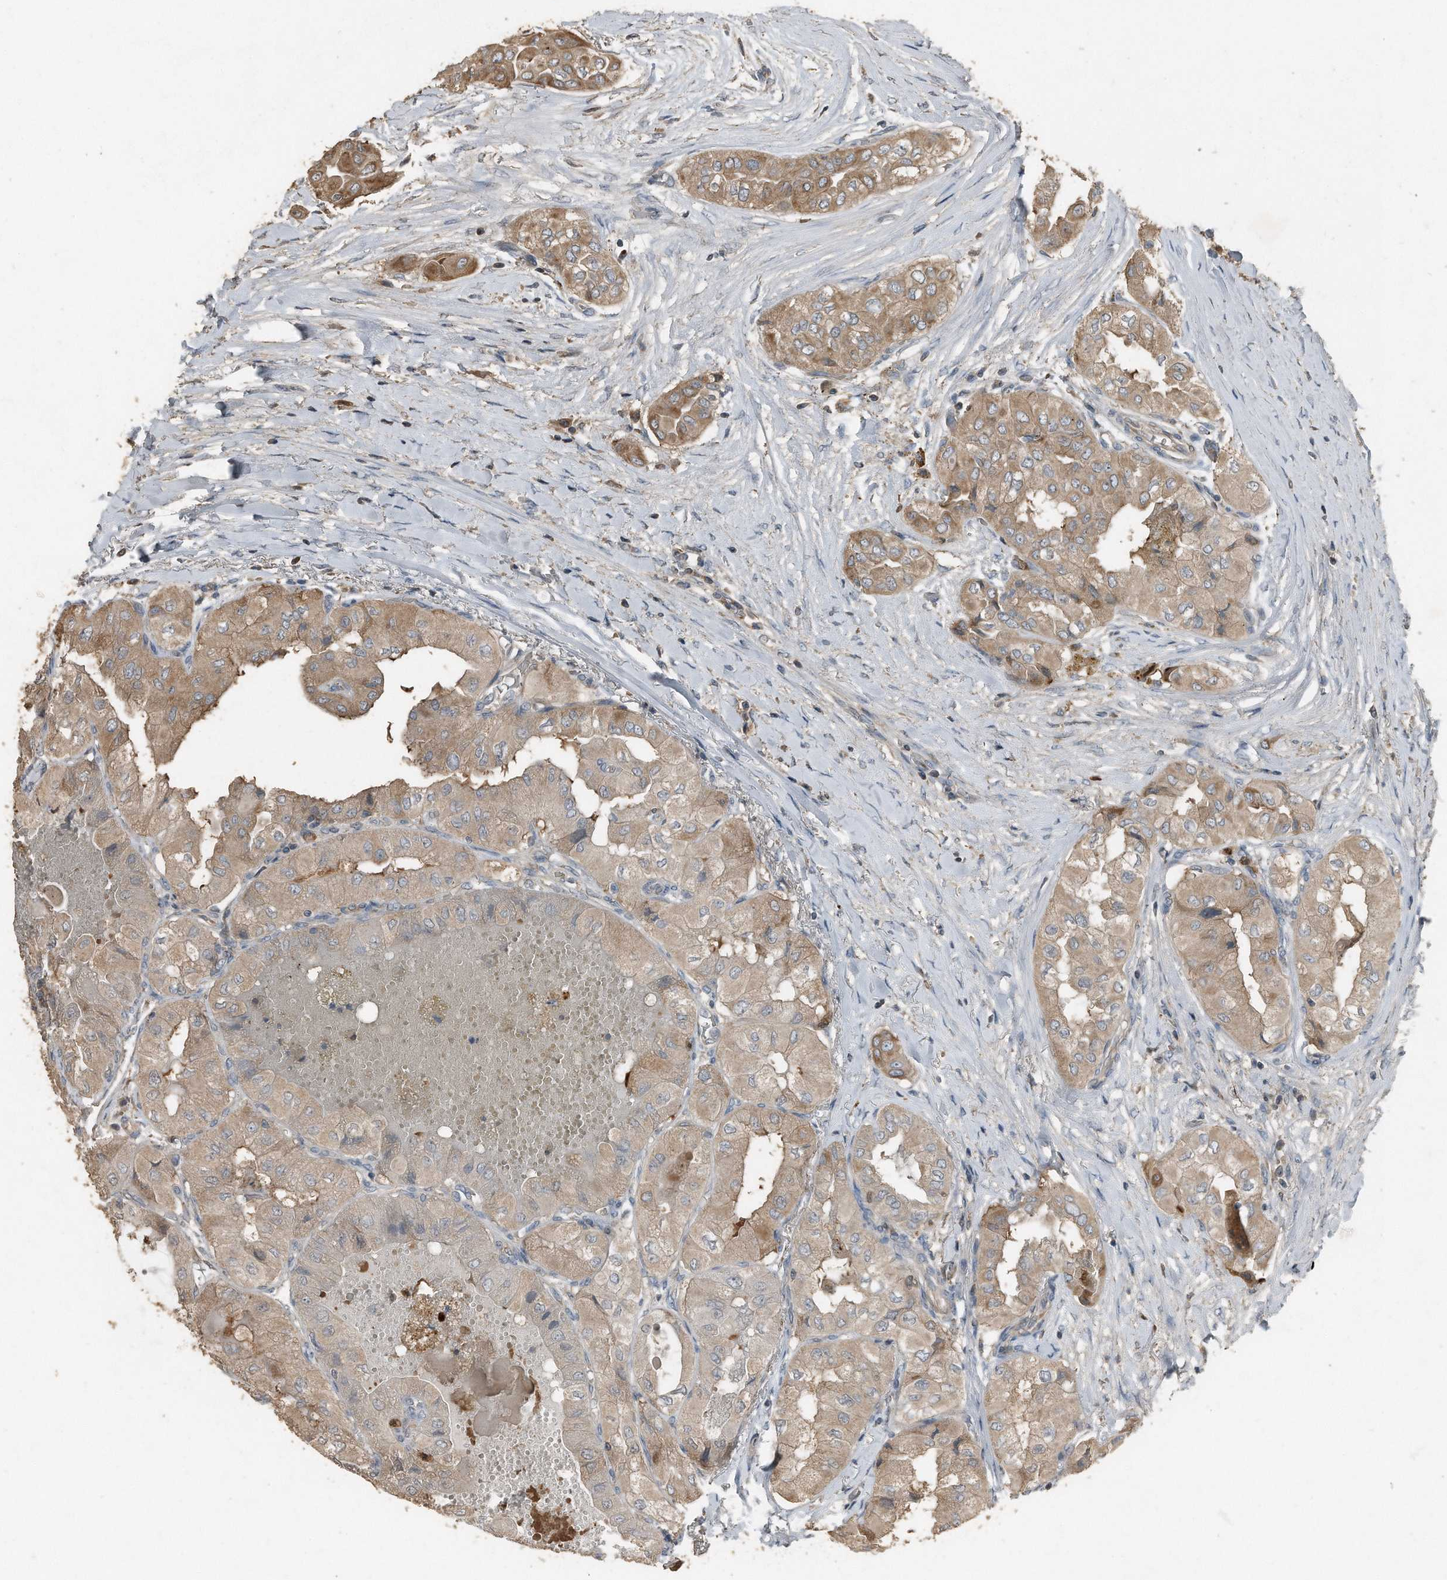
{"staining": {"intensity": "weak", "quantity": ">75%", "location": "cytoplasmic/membranous"}, "tissue": "thyroid cancer", "cell_type": "Tumor cells", "image_type": "cancer", "snomed": [{"axis": "morphology", "description": "Papillary adenocarcinoma, NOS"}, {"axis": "topography", "description": "Thyroid gland"}], "caption": "Human thyroid cancer stained with a protein marker demonstrates weak staining in tumor cells.", "gene": "C9", "patient": {"sex": "female", "age": 59}}